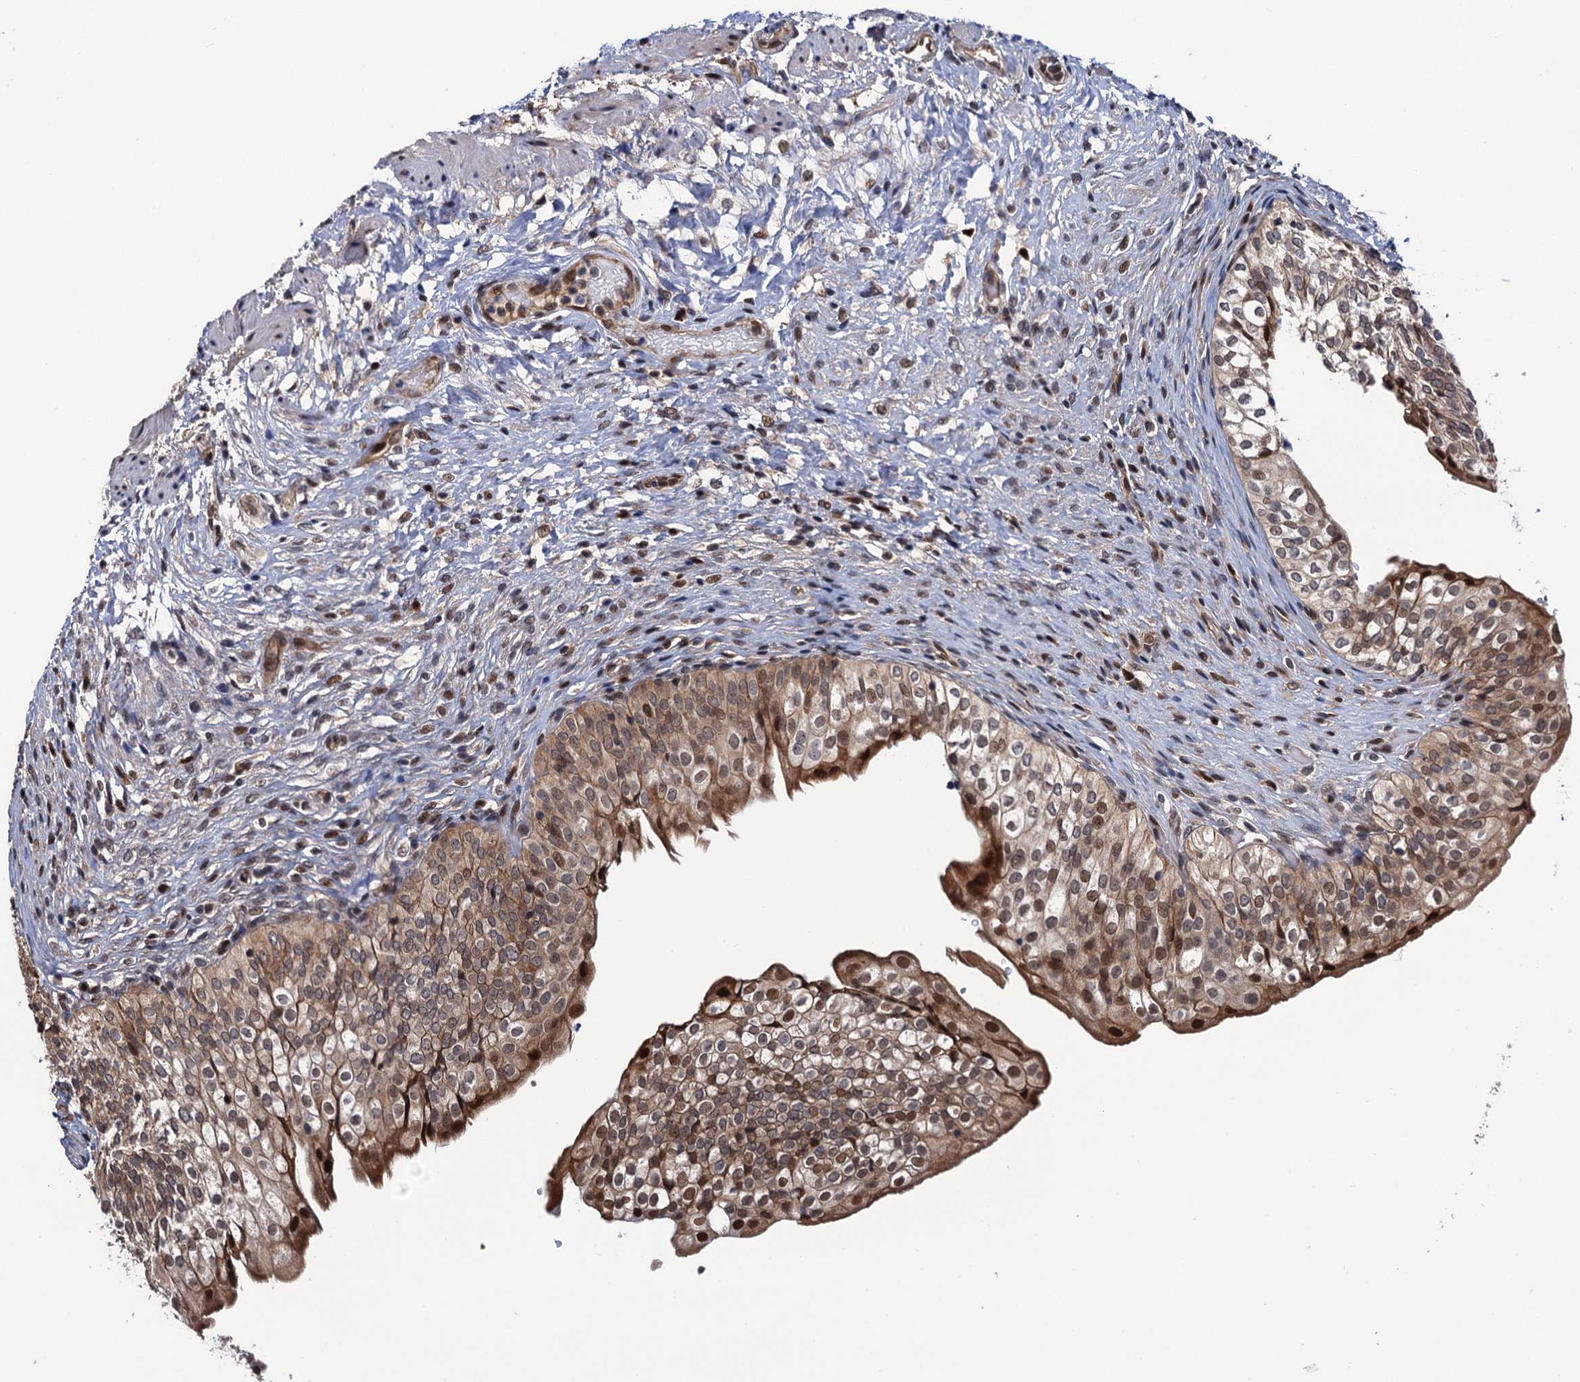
{"staining": {"intensity": "moderate", "quantity": ">75%", "location": "cytoplasmic/membranous,nuclear"}, "tissue": "urinary bladder", "cell_type": "Urothelial cells", "image_type": "normal", "snomed": [{"axis": "morphology", "description": "Normal tissue, NOS"}, {"axis": "topography", "description": "Urinary bladder"}], "caption": "Immunohistochemistry histopathology image of normal urinary bladder stained for a protein (brown), which displays medium levels of moderate cytoplasmic/membranous,nuclear expression in about >75% of urothelial cells.", "gene": "CDC23", "patient": {"sex": "male", "age": 55}}